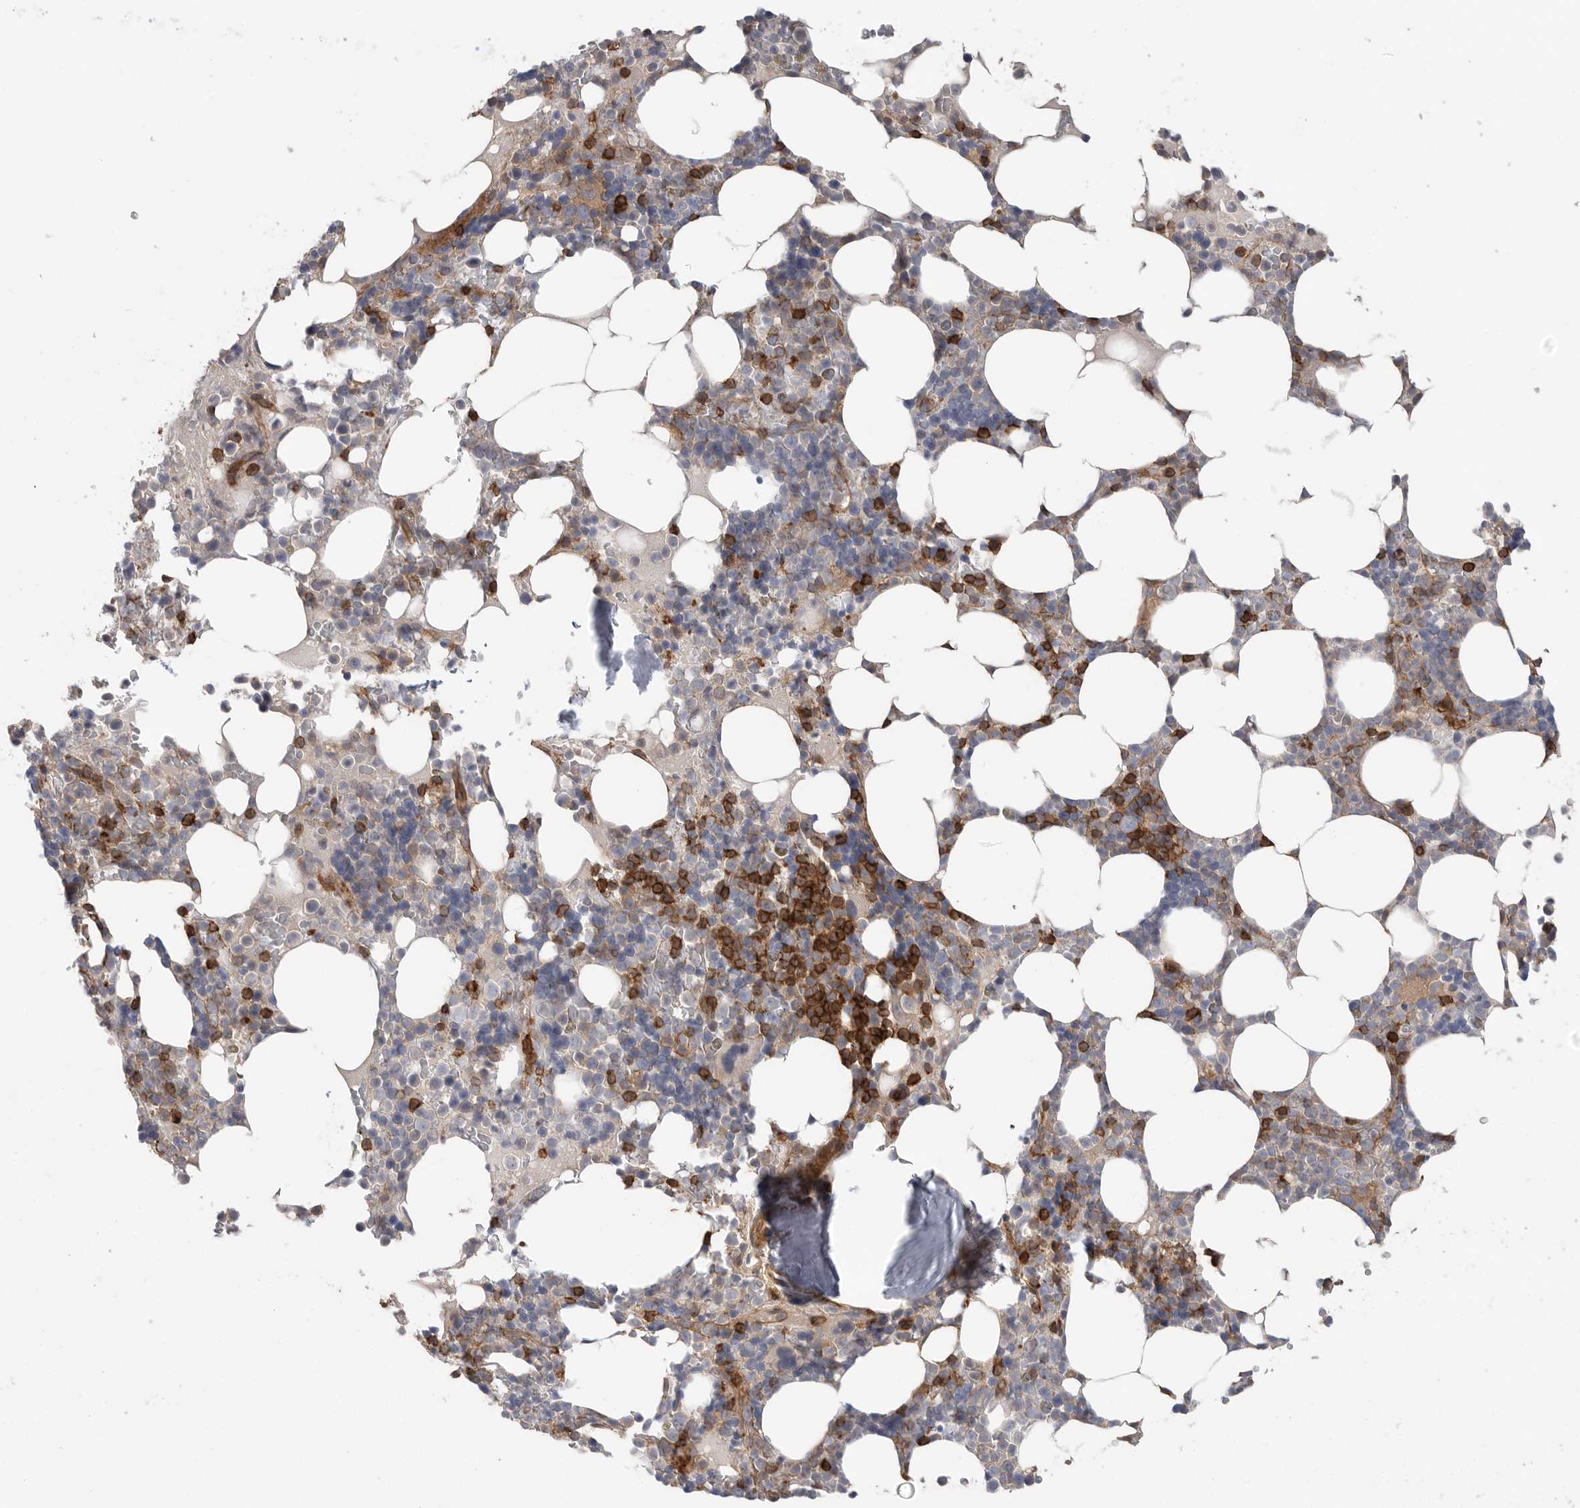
{"staining": {"intensity": "strong", "quantity": "25%-75%", "location": "cytoplasmic/membranous"}, "tissue": "bone marrow", "cell_type": "Hematopoietic cells", "image_type": "normal", "snomed": [{"axis": "morphology", "description": "Normal tissue, NOS"}, {"axis": "topography", "description": "Bone marrow"}], "caption": "High-magnification brightfield microscopy of normal bone marrow stained with DAB (3,3'-diaminobenzidine) (brown) and counterstained with hematoxylin (blue). hematopoietic cells exhibit strong cytoplasmic/membranous expression is identified in approximately25%-75% of cells.", "gene": "PRKCH", "patient": {"sex": "male", "age": 58}}